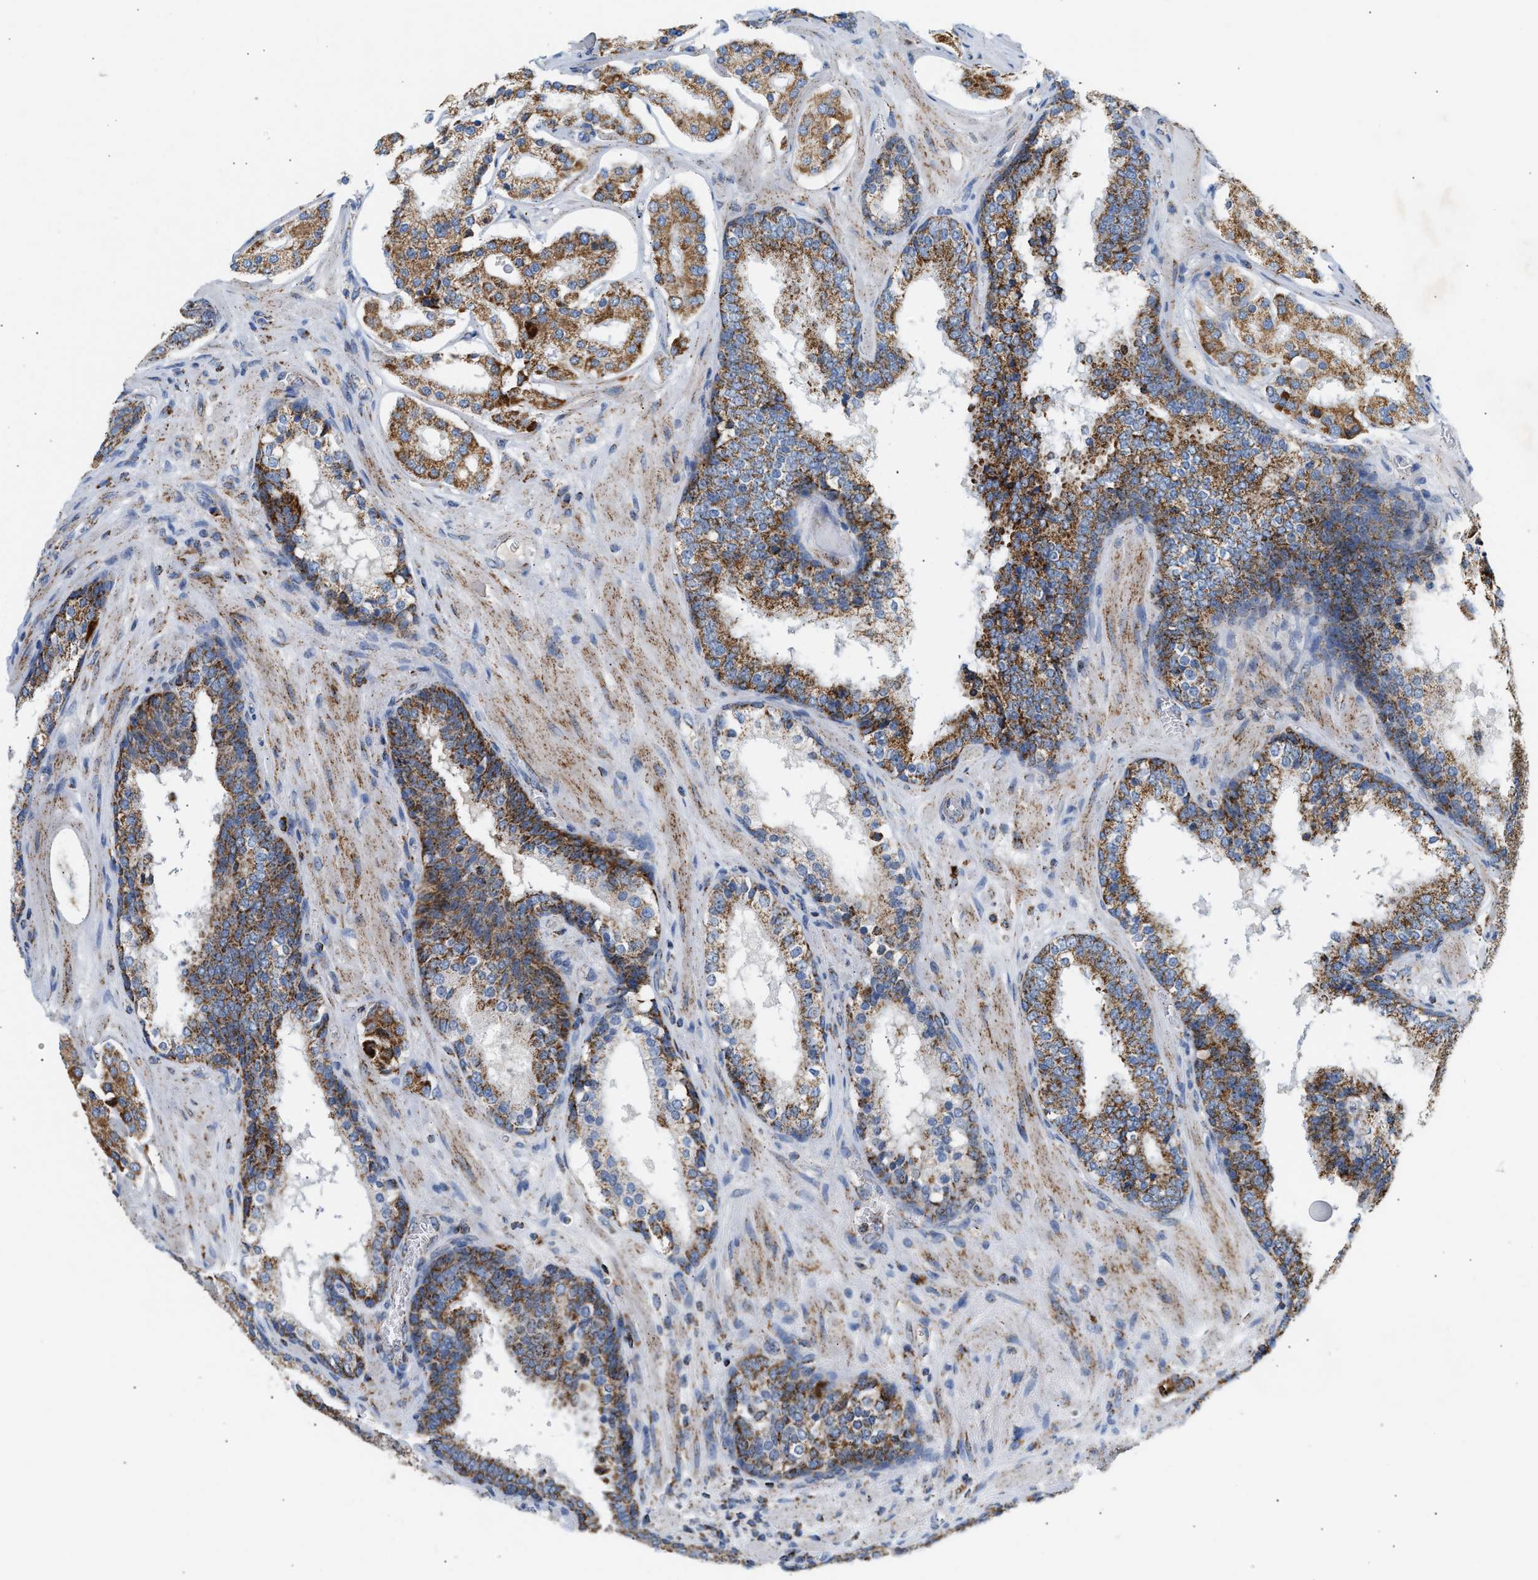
{"staining": {"intensity": "moderate", "quantity": ">75%", "location": "cytoplasmic/membranous"}, "tissue": "prostate cancer", "cell_type": "Tumor cells", "image_type": "cancer", "snomed": [{"axis": "morphology", "description": "Adenocarcinoma, High grade"}, {"axis": "topography", "description": "Prostate"}], "caption": "High-magnification brightfield microscopy of prostate high-grade adenocarcinoma stained with DAB (brown) and counterstained with hematoxylin (blue). tumor cells exhibit moderate cytoplasmic/membranous expression is appreciated in about>75% of cells.", "gene": "OGDH", "patient": {"sex": "male", "age": 60}}